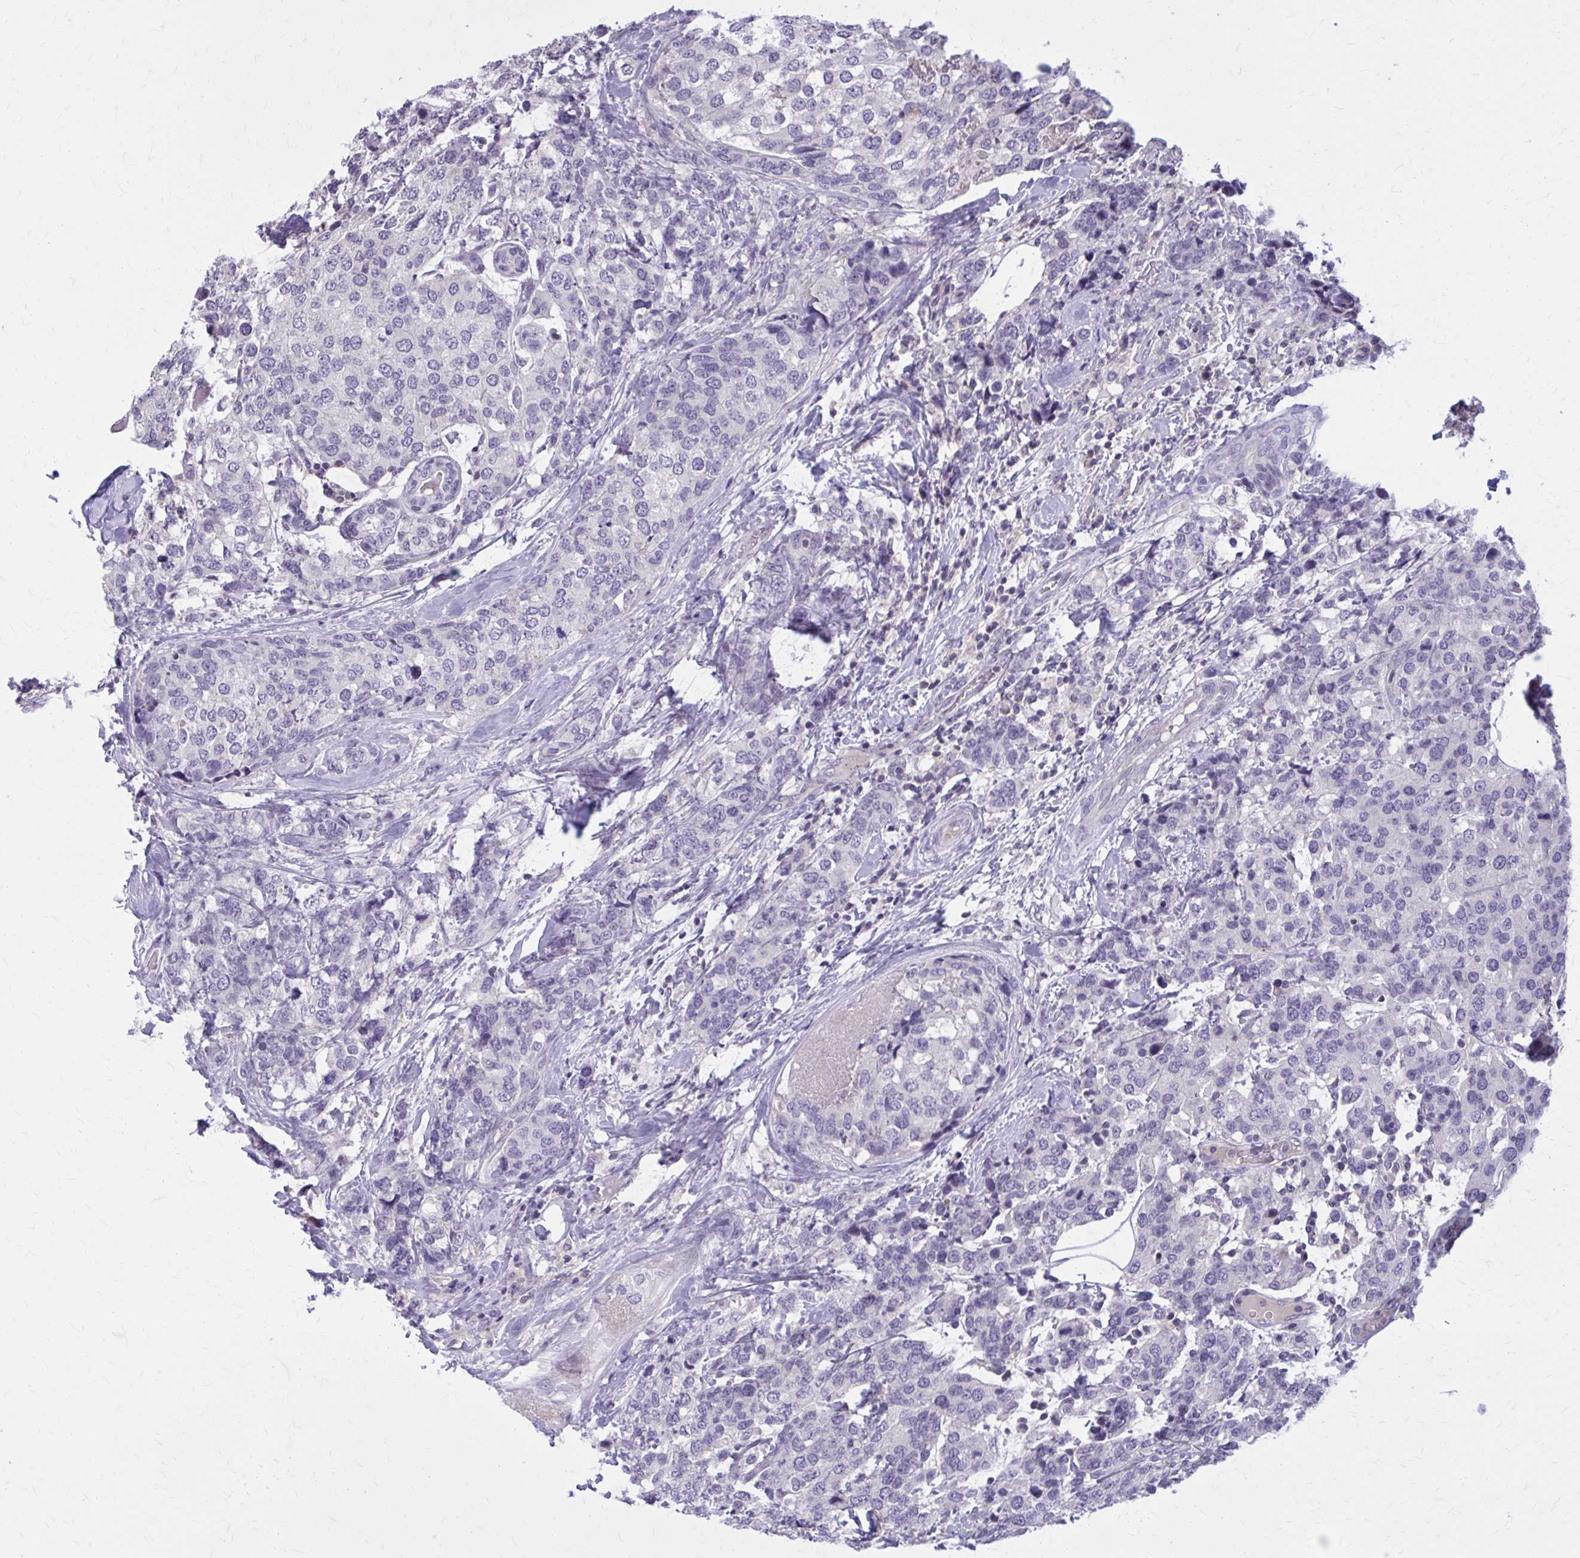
{"staining": {"intensity": "negative", "quantity": "none", "location": "none"}, "tissue": "breast cancer", "cell_type": "Tumor cells", "image_type": "cancer", "snomed": [{"axis": "morphology", "description": "Lobular carcinoma"}, {"axis": "topography", "description": "Breast"}], "caption": "This image is of breast cancer (lobular carcinoma) stained with immunohistochemistry (IHC) to label a protein in brown with the nuclei are counter-stained blue. There is no staining in tumor cells.", "gene": "OR4A47", "patient": {"sex": "female", "age": 59}}